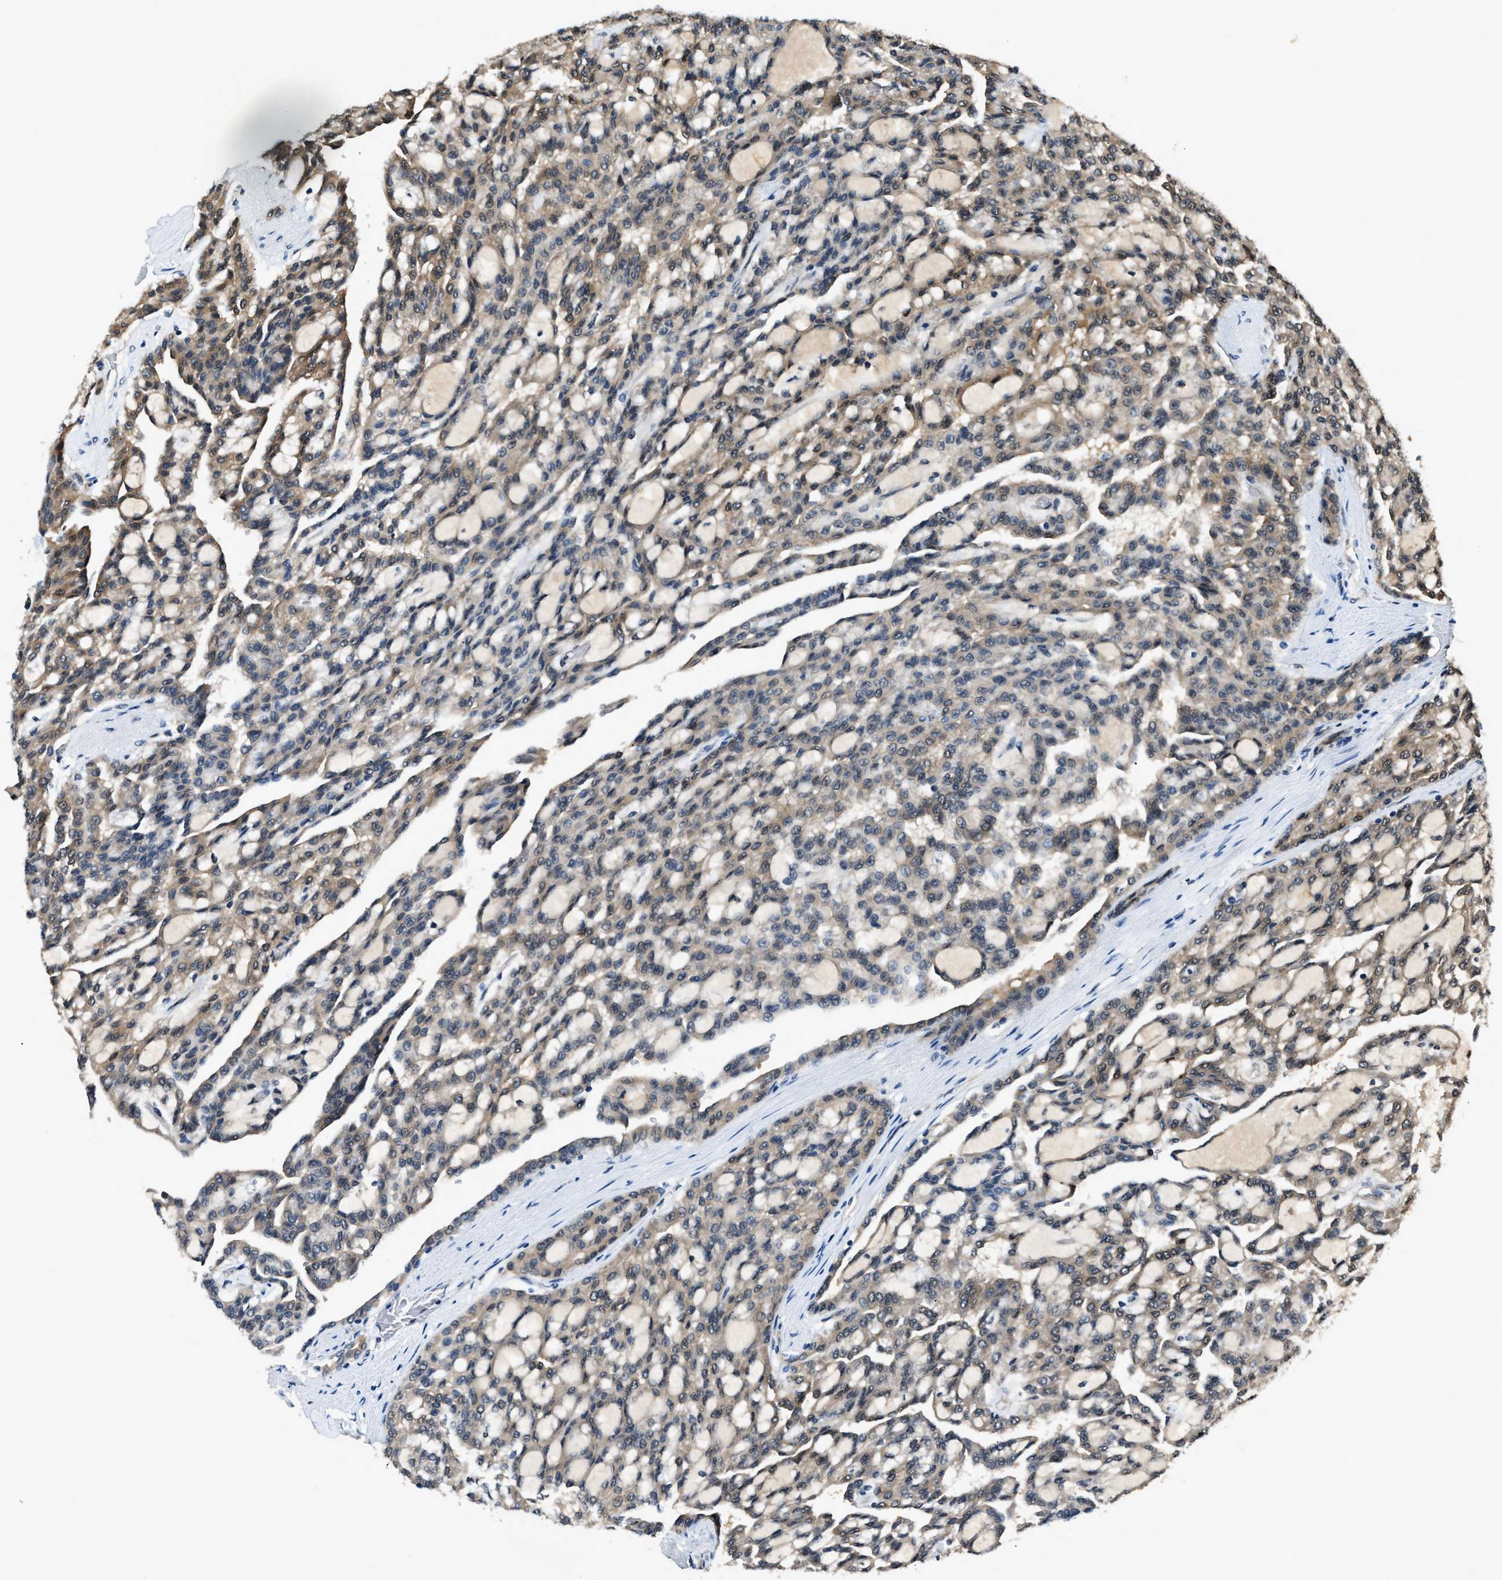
{"staining": {"intensity": "weak", "quantity": ">75%", "location": "cytoplasmic/membranous"}, "tissue": "renal cancer", "cell_type": "Tumor cells", "image_type": "cancer", "snomed": [{"axis": "morphology", "description": "Adenocarcinoma, NOS"}, {"axis": "topography", "description": "Kidney"}], "caption": "Brown immunohistochemical staining in renal adenocarcinoma demonstrates weak cytoplasmic/membranous expression in approximately >75% of tumor cells.", "gene": "TP53I3", "patient": {"sex": "male", "age": 63}}